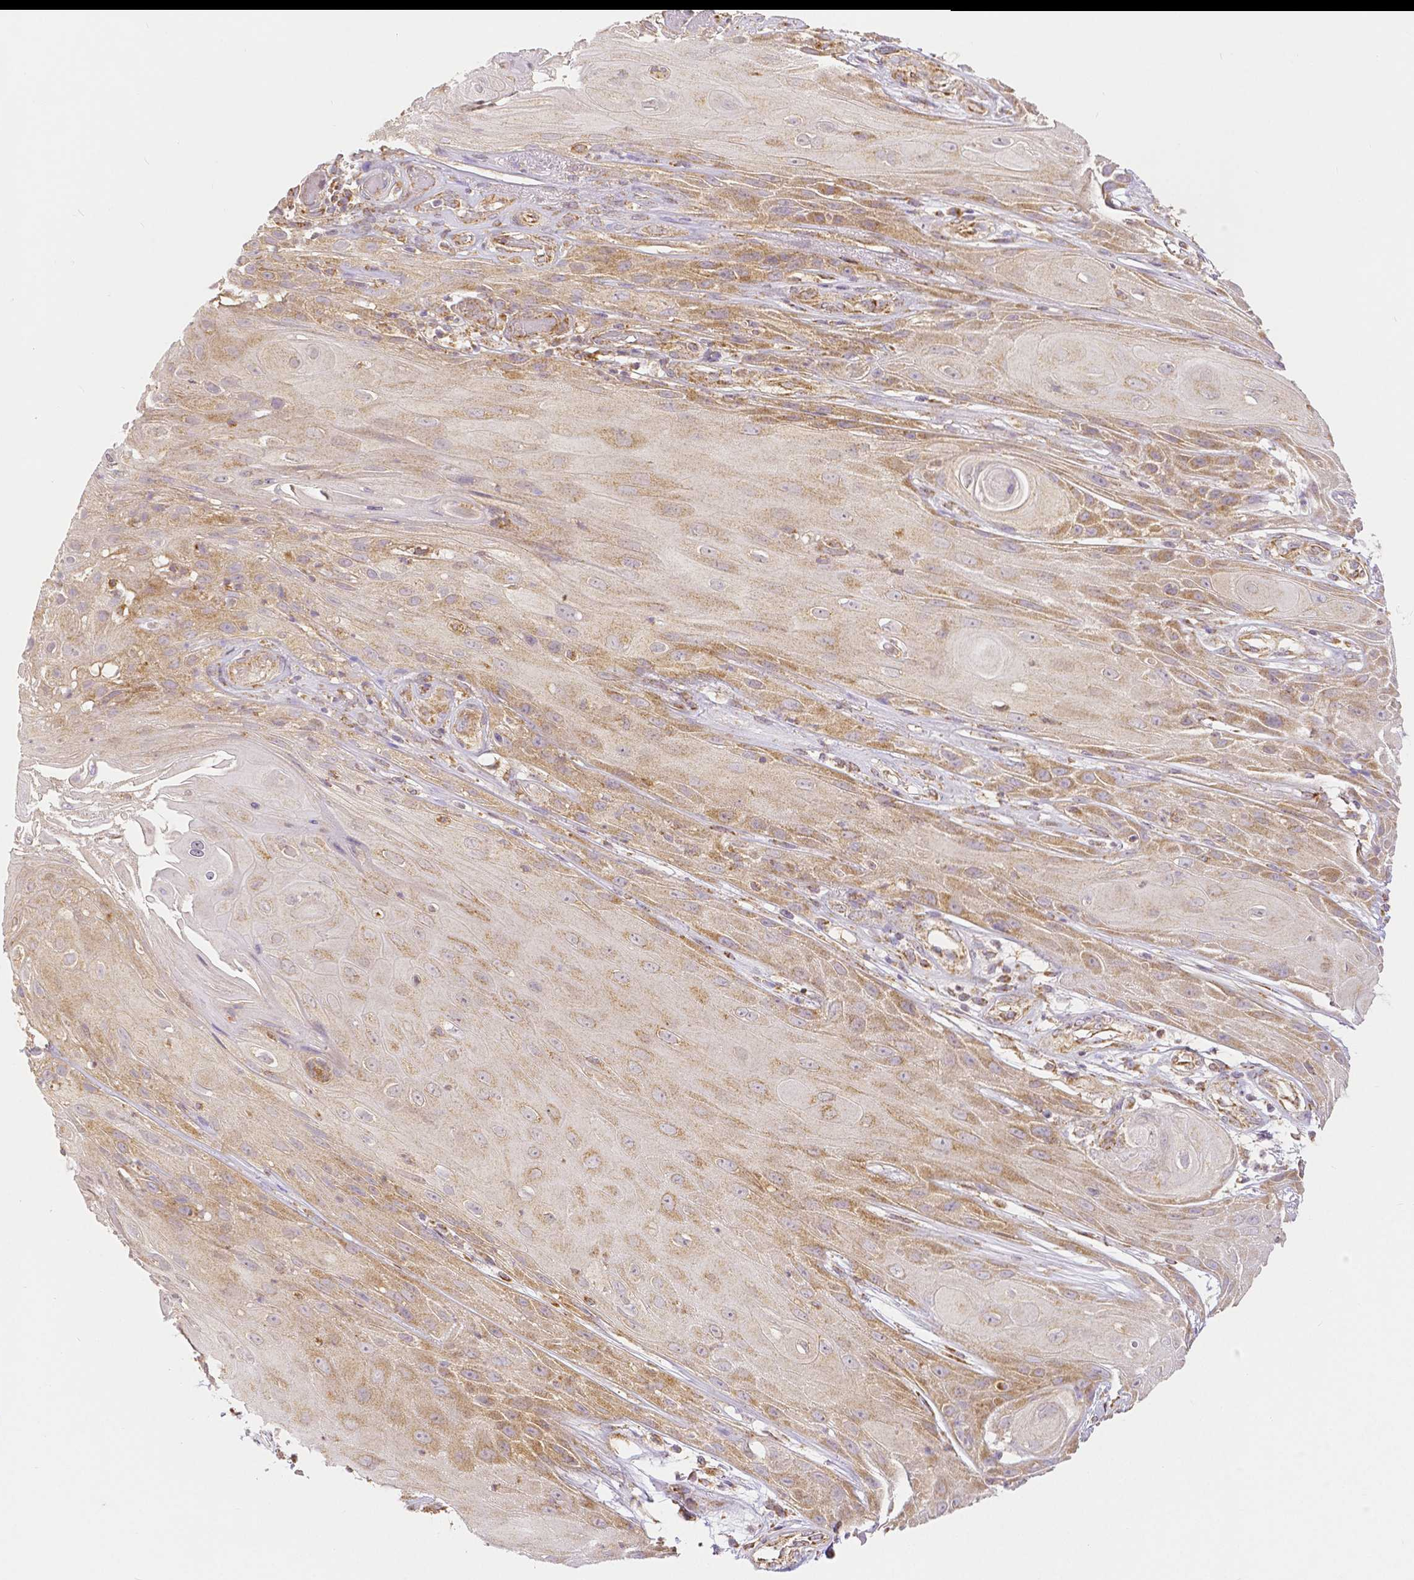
{"staining": {"intensity": "weak", "quantity": ">75%", "location": "cytoplasmic/membranous"}, "tissue": "skin cancer", "cell_type": "Tumor cells", "image_type": "cancer", "snomed": [{"axis": "morphology", "description": "Squamous cell carcinoma, NOS"}, {"axis": "topography", "description": "Skin"}], "caption": "Approximately >75% of tumor cells in squamous cell carcinoma (skin) display weak cytoplasmic/membranous protein expression as visualized by brown immunohistochemical staining.", "gene": "RHOT1", "patient": {"sex": "male", "age": 62}}